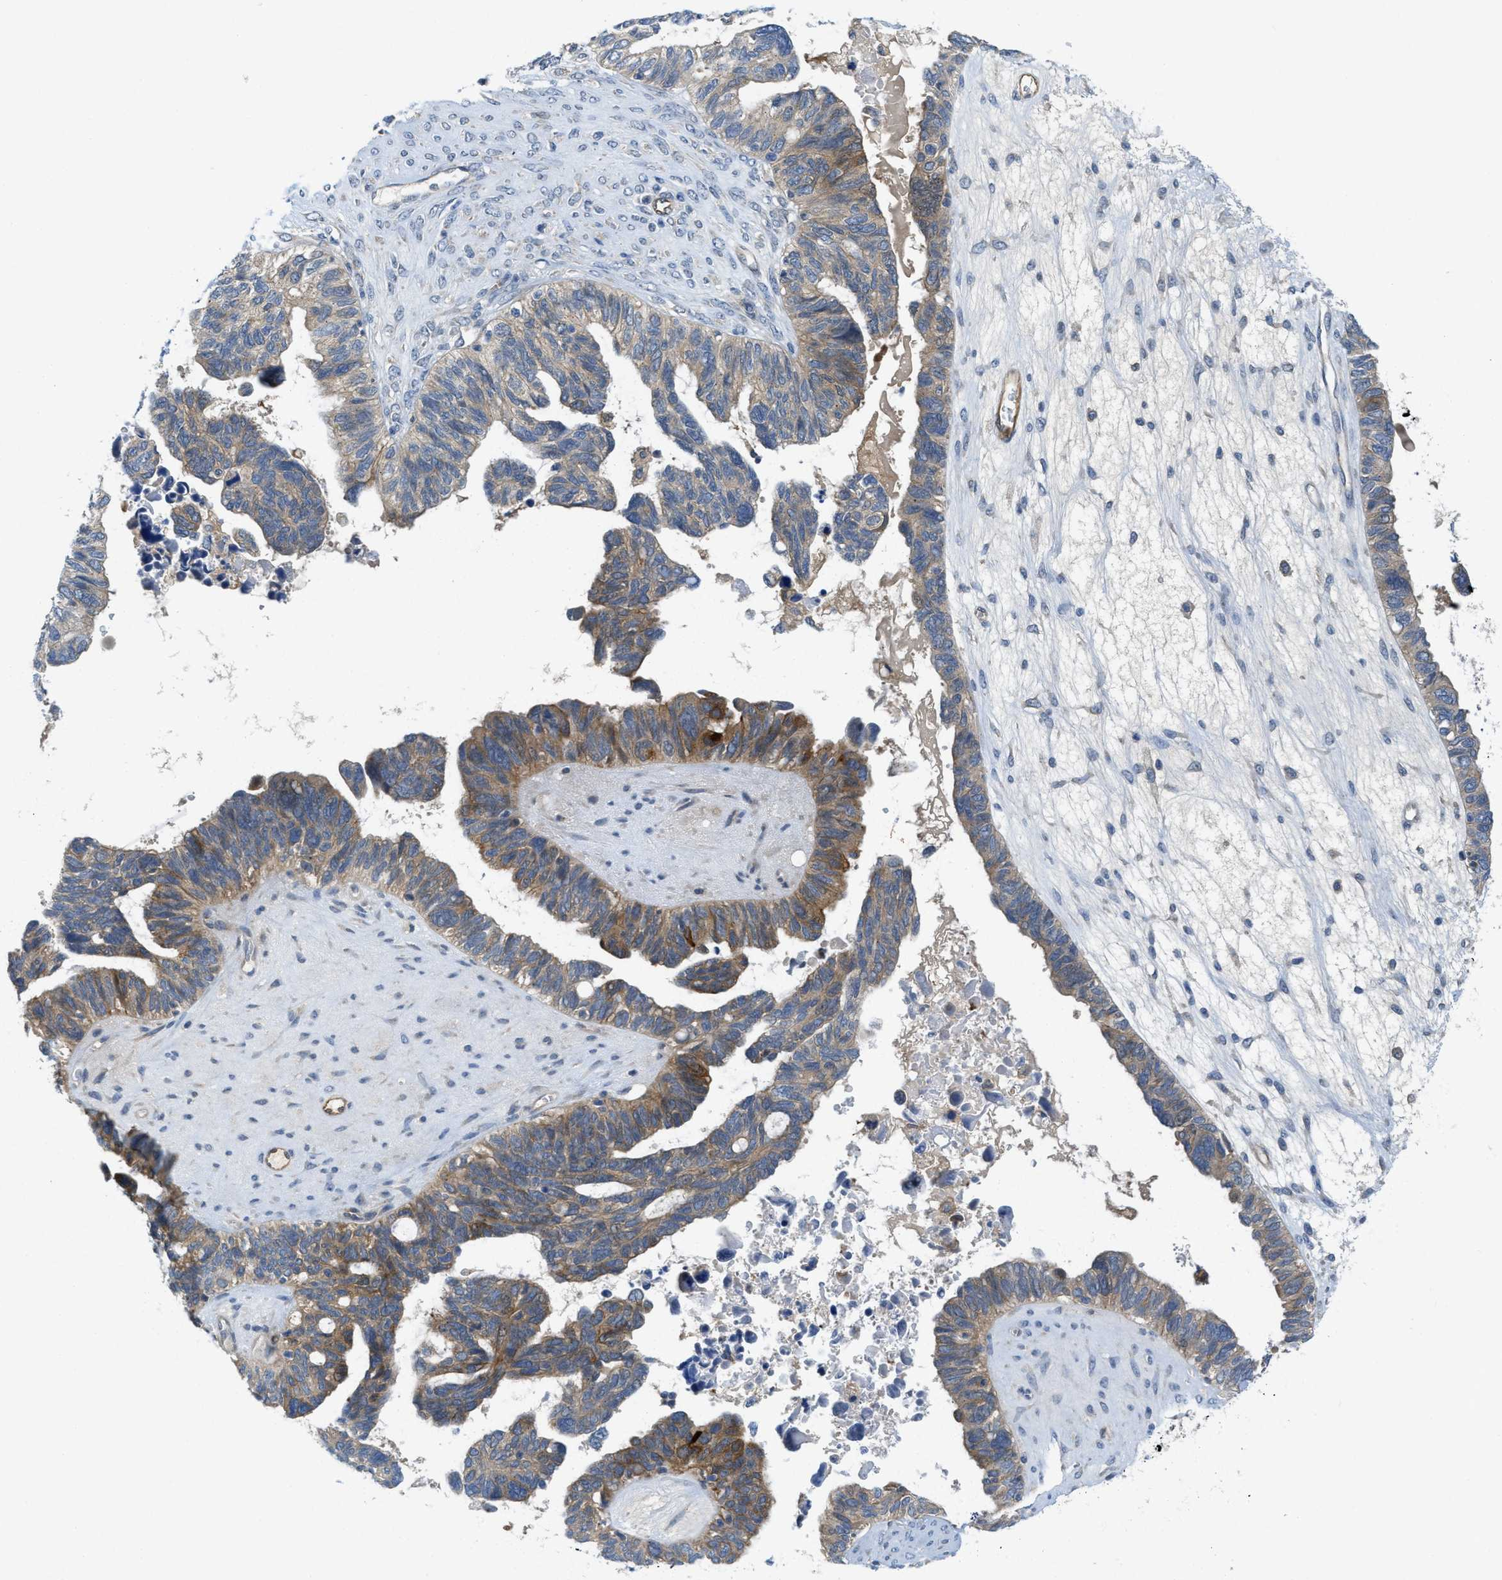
{"staining": {"intensity": "moderate", "quantity": "25%-75%", "location": "cytoplasmic/membranous"}, "tissue": "ovarian cancer", "cell_type": "Tumor cells", "image_type": "cancer", "snomed": [{"axis": "morphology", "description": "Cystadenocarcinoma, serous, NOS"}, {"axis": "topography", "description": "Ovary"}], "caption": "Ovarian cancer stained with a protein marker shows moderate staining in tumor cells.", "gene": "RIPK2", "patient": {"sex": "female", "age": 79}}